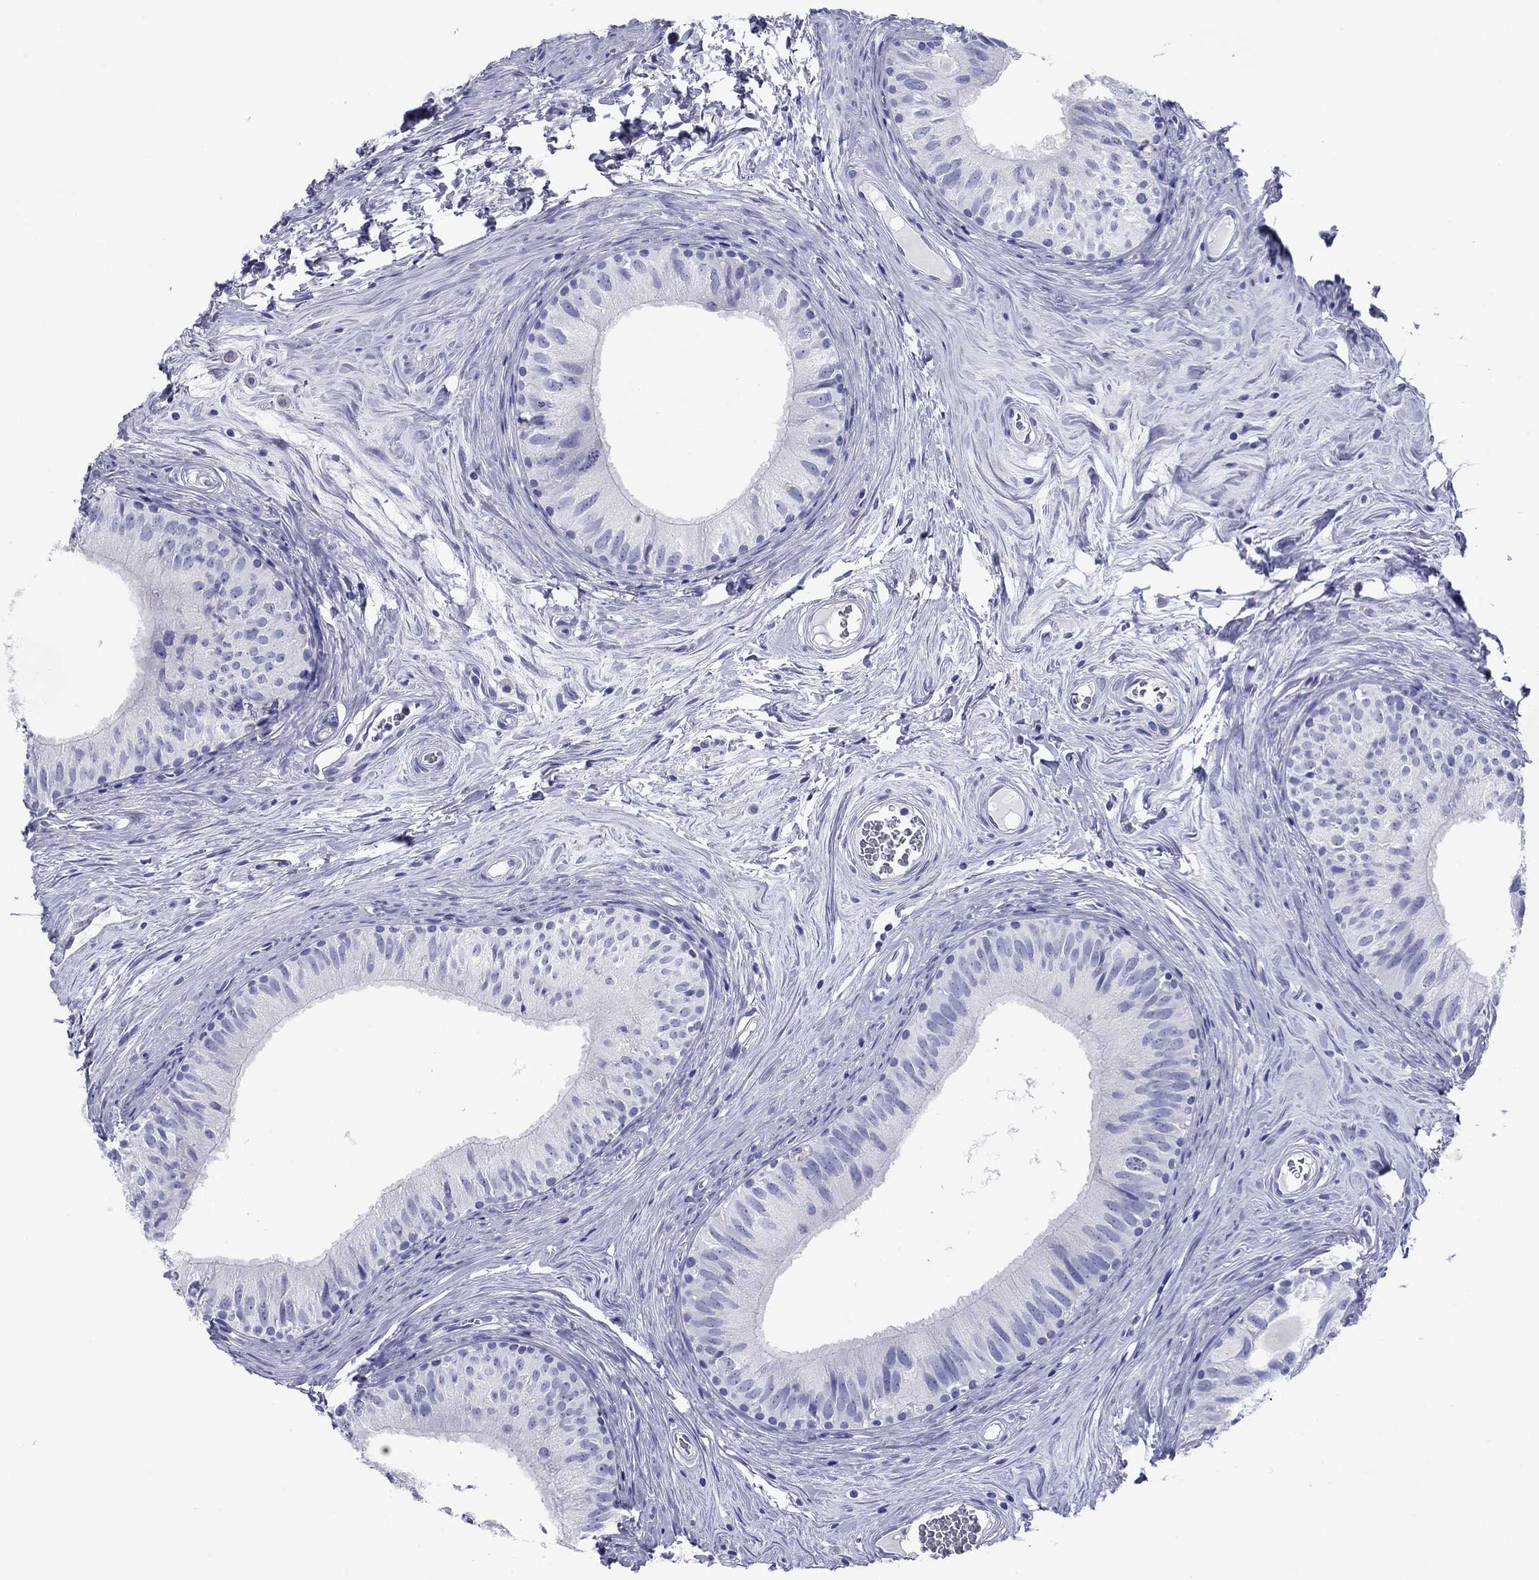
{"staining": {"intensity": "negative", "quantity": "none", "location": "none"}, "tissue": "epididymis", "cell_type": "Glandular cells", "image_type": "normal", "snomed": [{"axis": "morphology", "description": "Normal tissue, NOS"}, {"axis": "topography", "description": "Epididymis"}], "caption": "DAB immunohistochemical staining of unremarkable human epididymis exhibits no significant staining in glandular cells. (Stains: DAB (3,3'-diaminobenzidine) IHC with hematoxylin counter stain, Microscopy: brightfield microscopy at high magnification).", "gene": "ATP4A", "patient": {"sex": "male", "age": 52}}